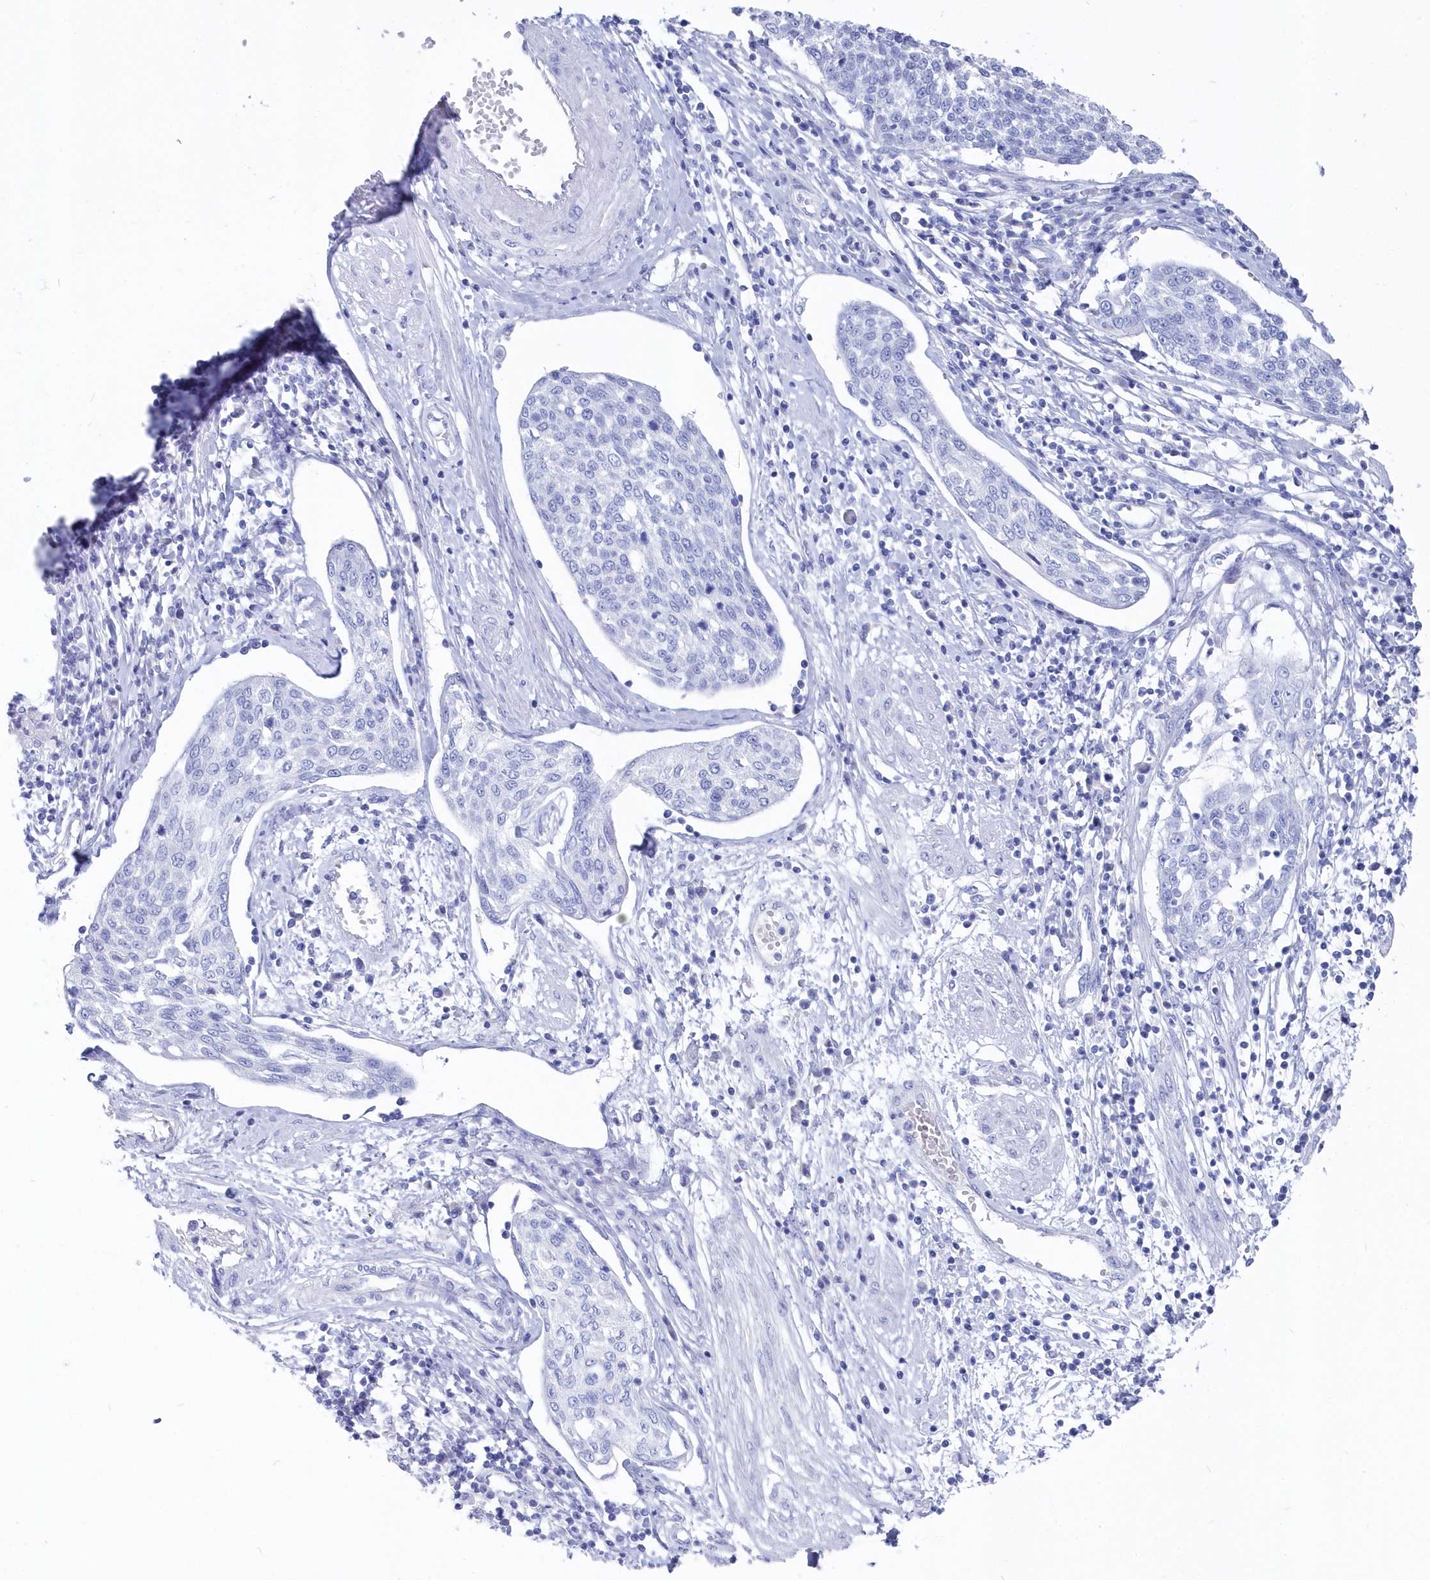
{"staining": {"intensity": "negative", "quantity": "none", "location": "none"}, "tissue": "cervical cancer", "cell_type": "Tumor cells", "image_type": "cancer", "snomed": [{"axis": "morphology", "description": "Squamous cell carcinoma, NOS"}, {"axis": "topography", "description": "Cervix"}], "caption": "DAB immunohistochemical staining of squamous cell carcinoma (cervical) demonstrates no significant positivity in tumor cells. (Brightfield microscopy of DAB (3,3'-diaminobenzidine) immunohistochemistry at high magnification).", "gene": "CSNK1G2", "patient": {"sex": "female", "age": 34}}